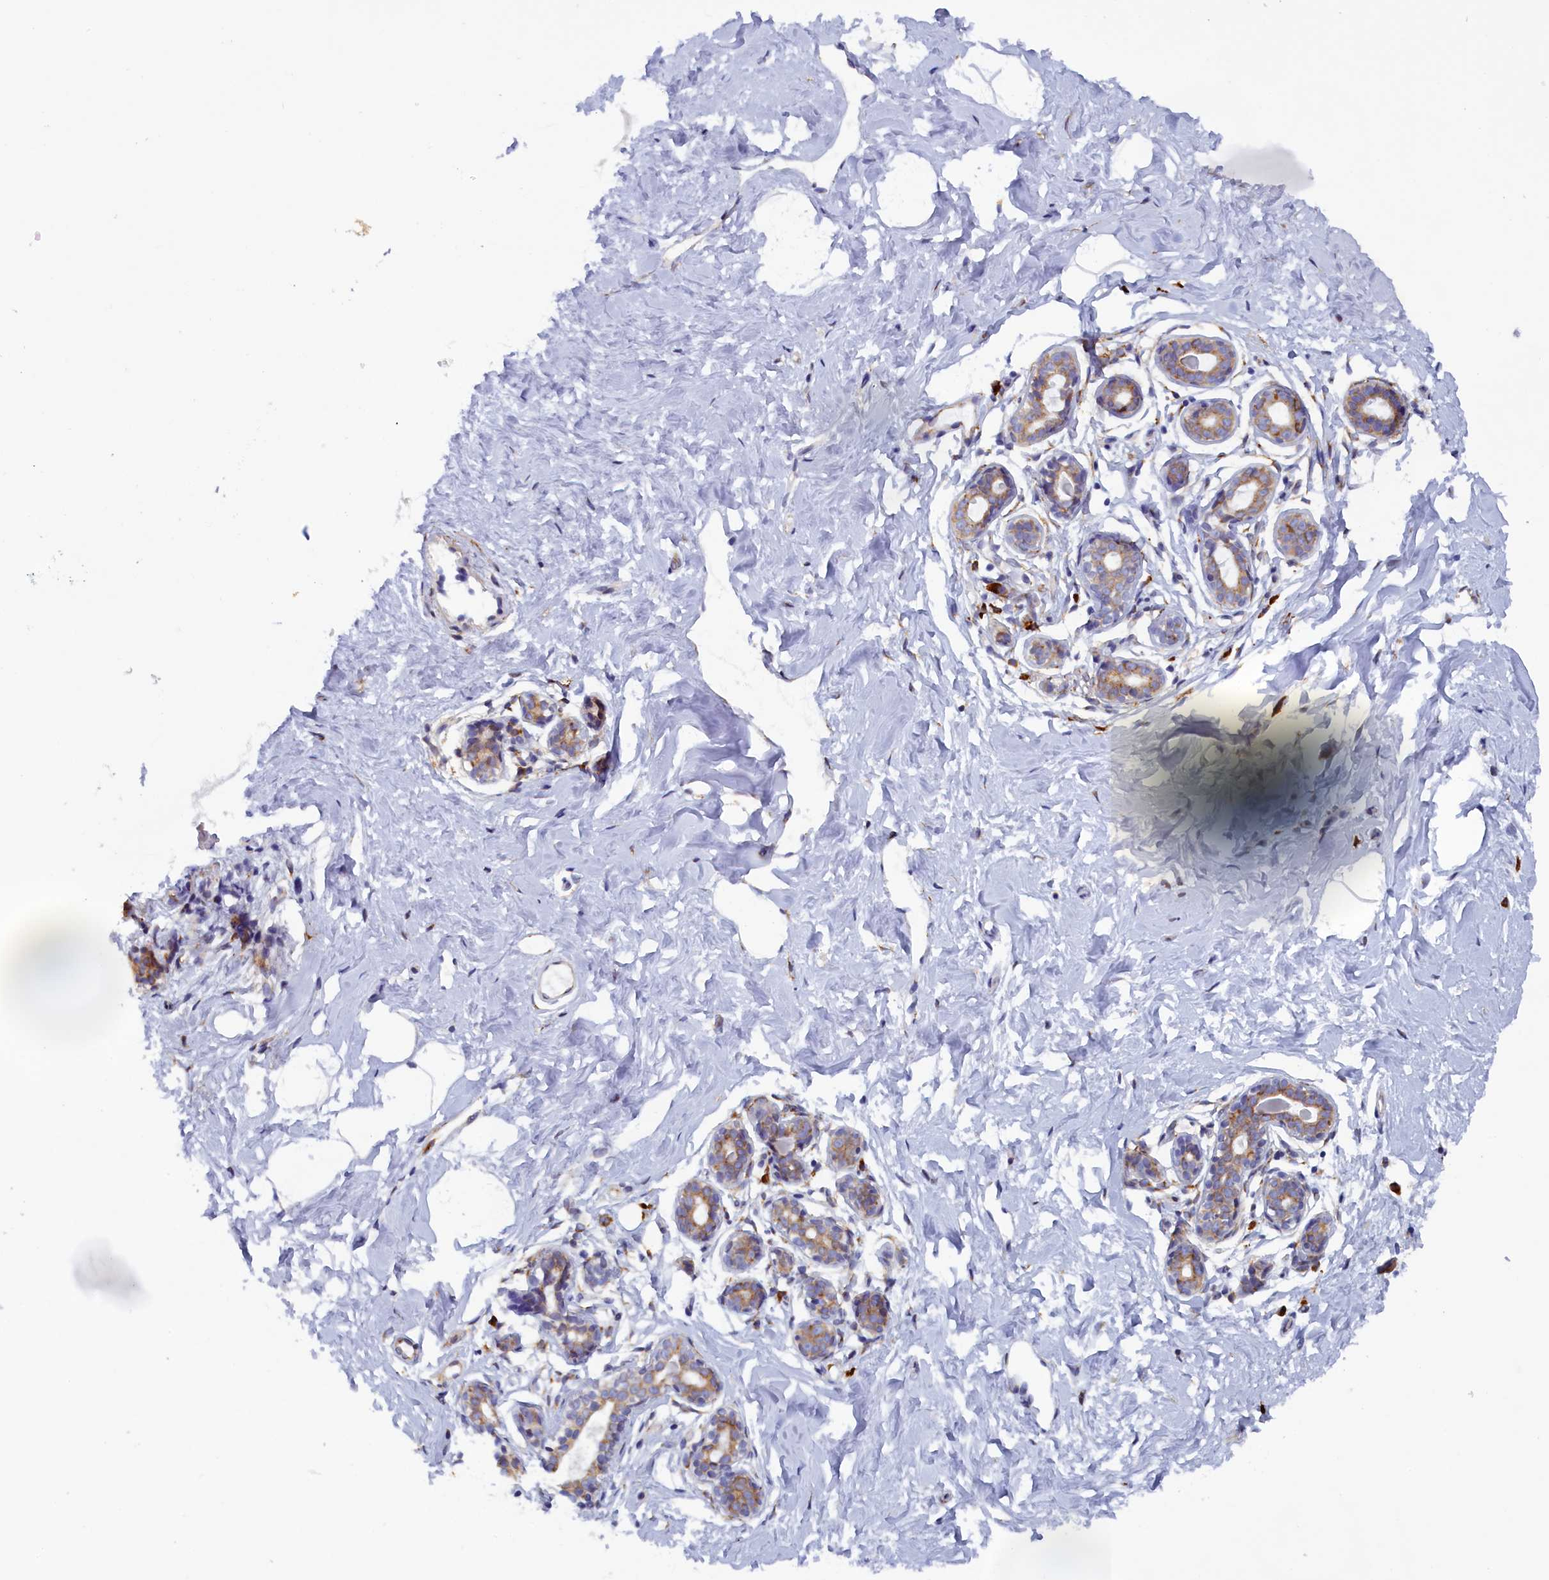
{"staining": {"intensity": "negative", "quantity": "none", "location": "none"}, "tissue": "breast", "cell_type": "Adipocytes", "image_type": "normal", "snomed": [{"axis": "morphology", "description": "Normal tissue, NOS"}, {"axis": "morphology", "description": "Adenoma, NOS"}, {"axis": "topography", "description": "Breast"}], "caption": "The photomicrograph shows no staining of adipocytes in unremarkable breast.", "gene": "CCDC68", "patient": {"sex": "female", "age": 23}}